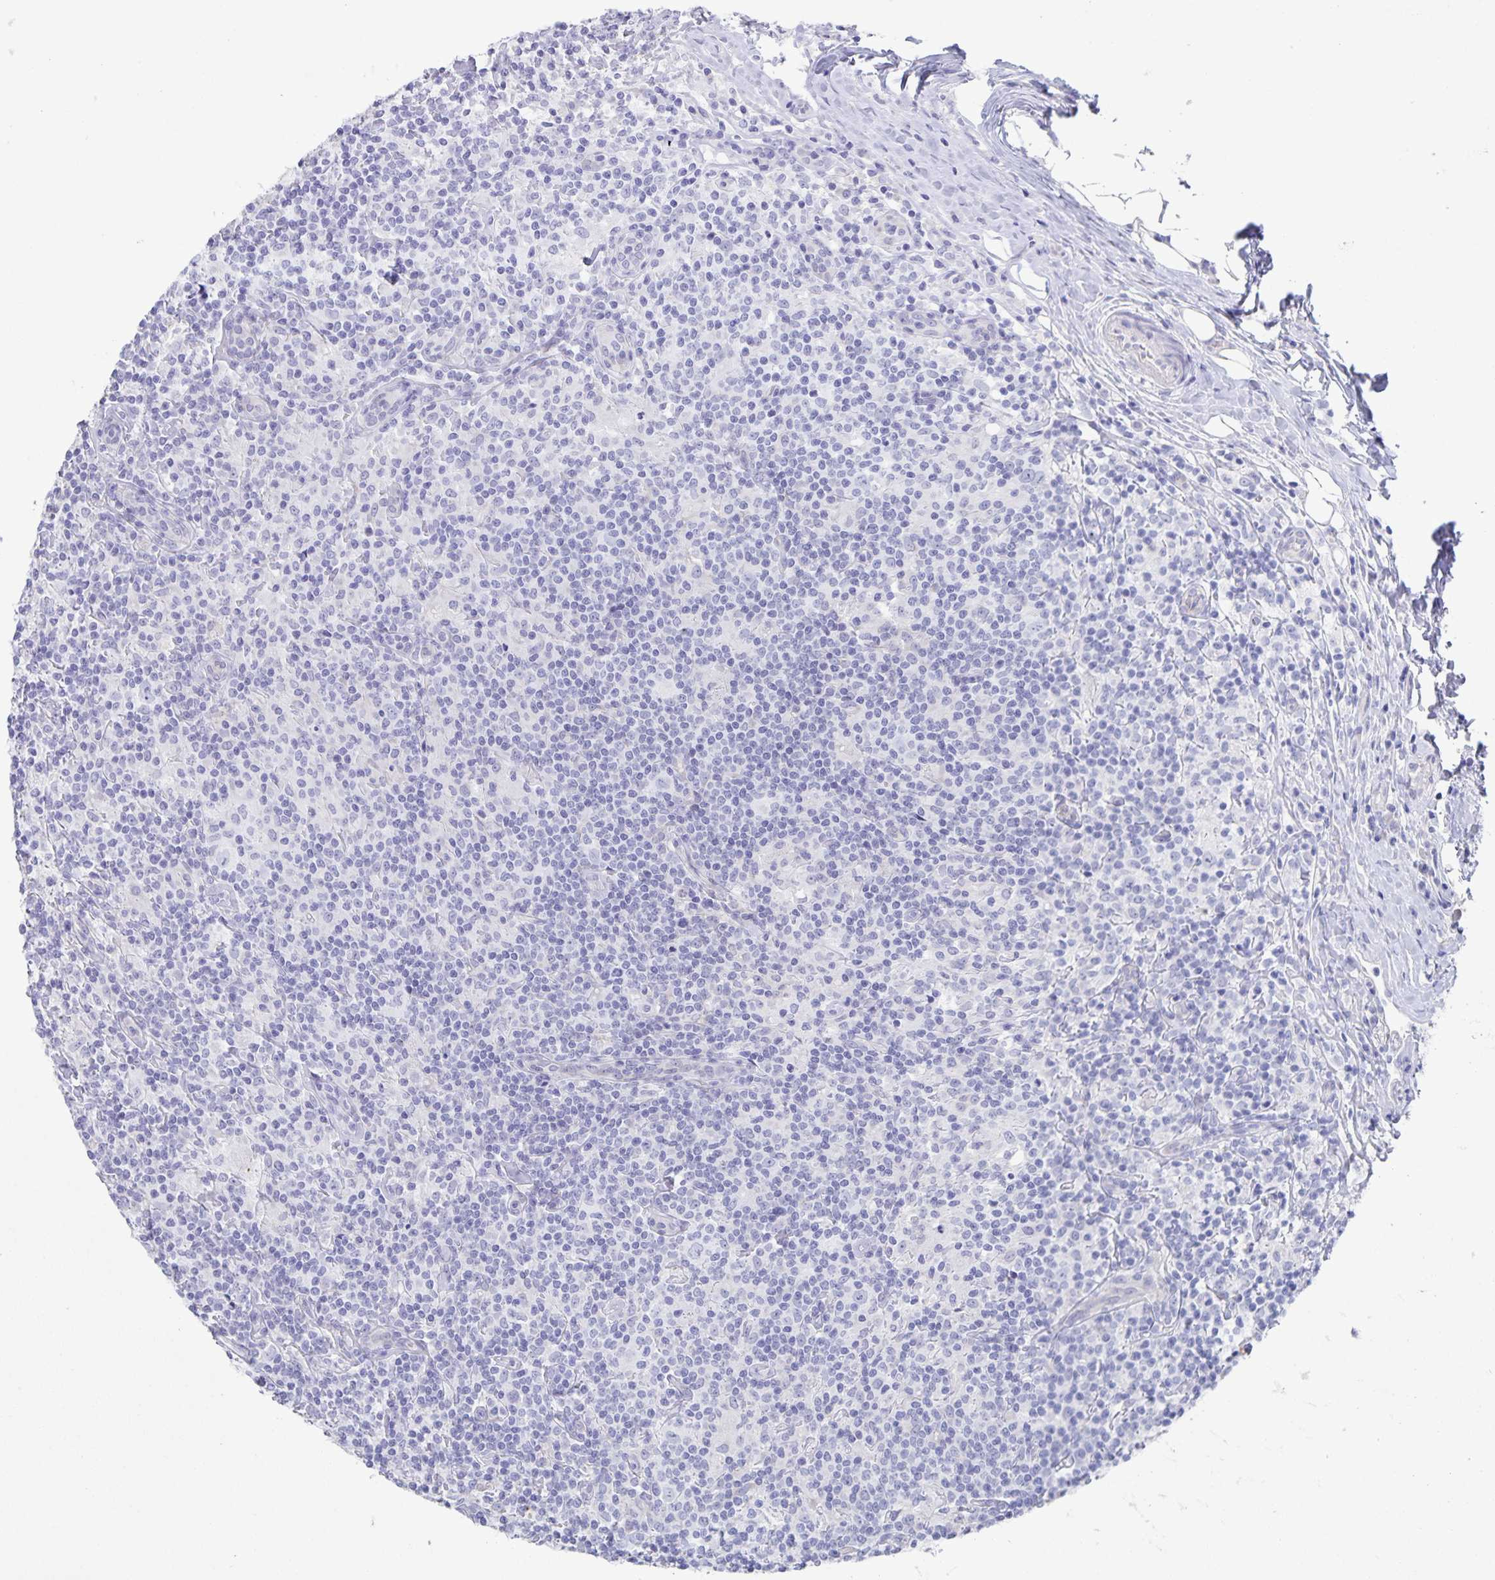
{"staining": {"intensity": "negative", "quantity": "none", "location": "none"}, "tissue": "lymphoma", "cell_type": "Tumor cells", "image_type": "cancer", "snomed": [{"axis": "morphology", "description": "Hodgkin's disease, NOS"}, {"axis": "morphology", "description": "Hodgkin's lymphoma, nodular sclerosis"}, {"axis": "topography", "description": "Lymph node"}], "caption": "Immunohistochemistry image of human Hodgkin's disease stained for a protein (brown), which displays no positivity in tumor cells.", "gene": "AQP4", "patient": {"sex": "female", "age": 10}}